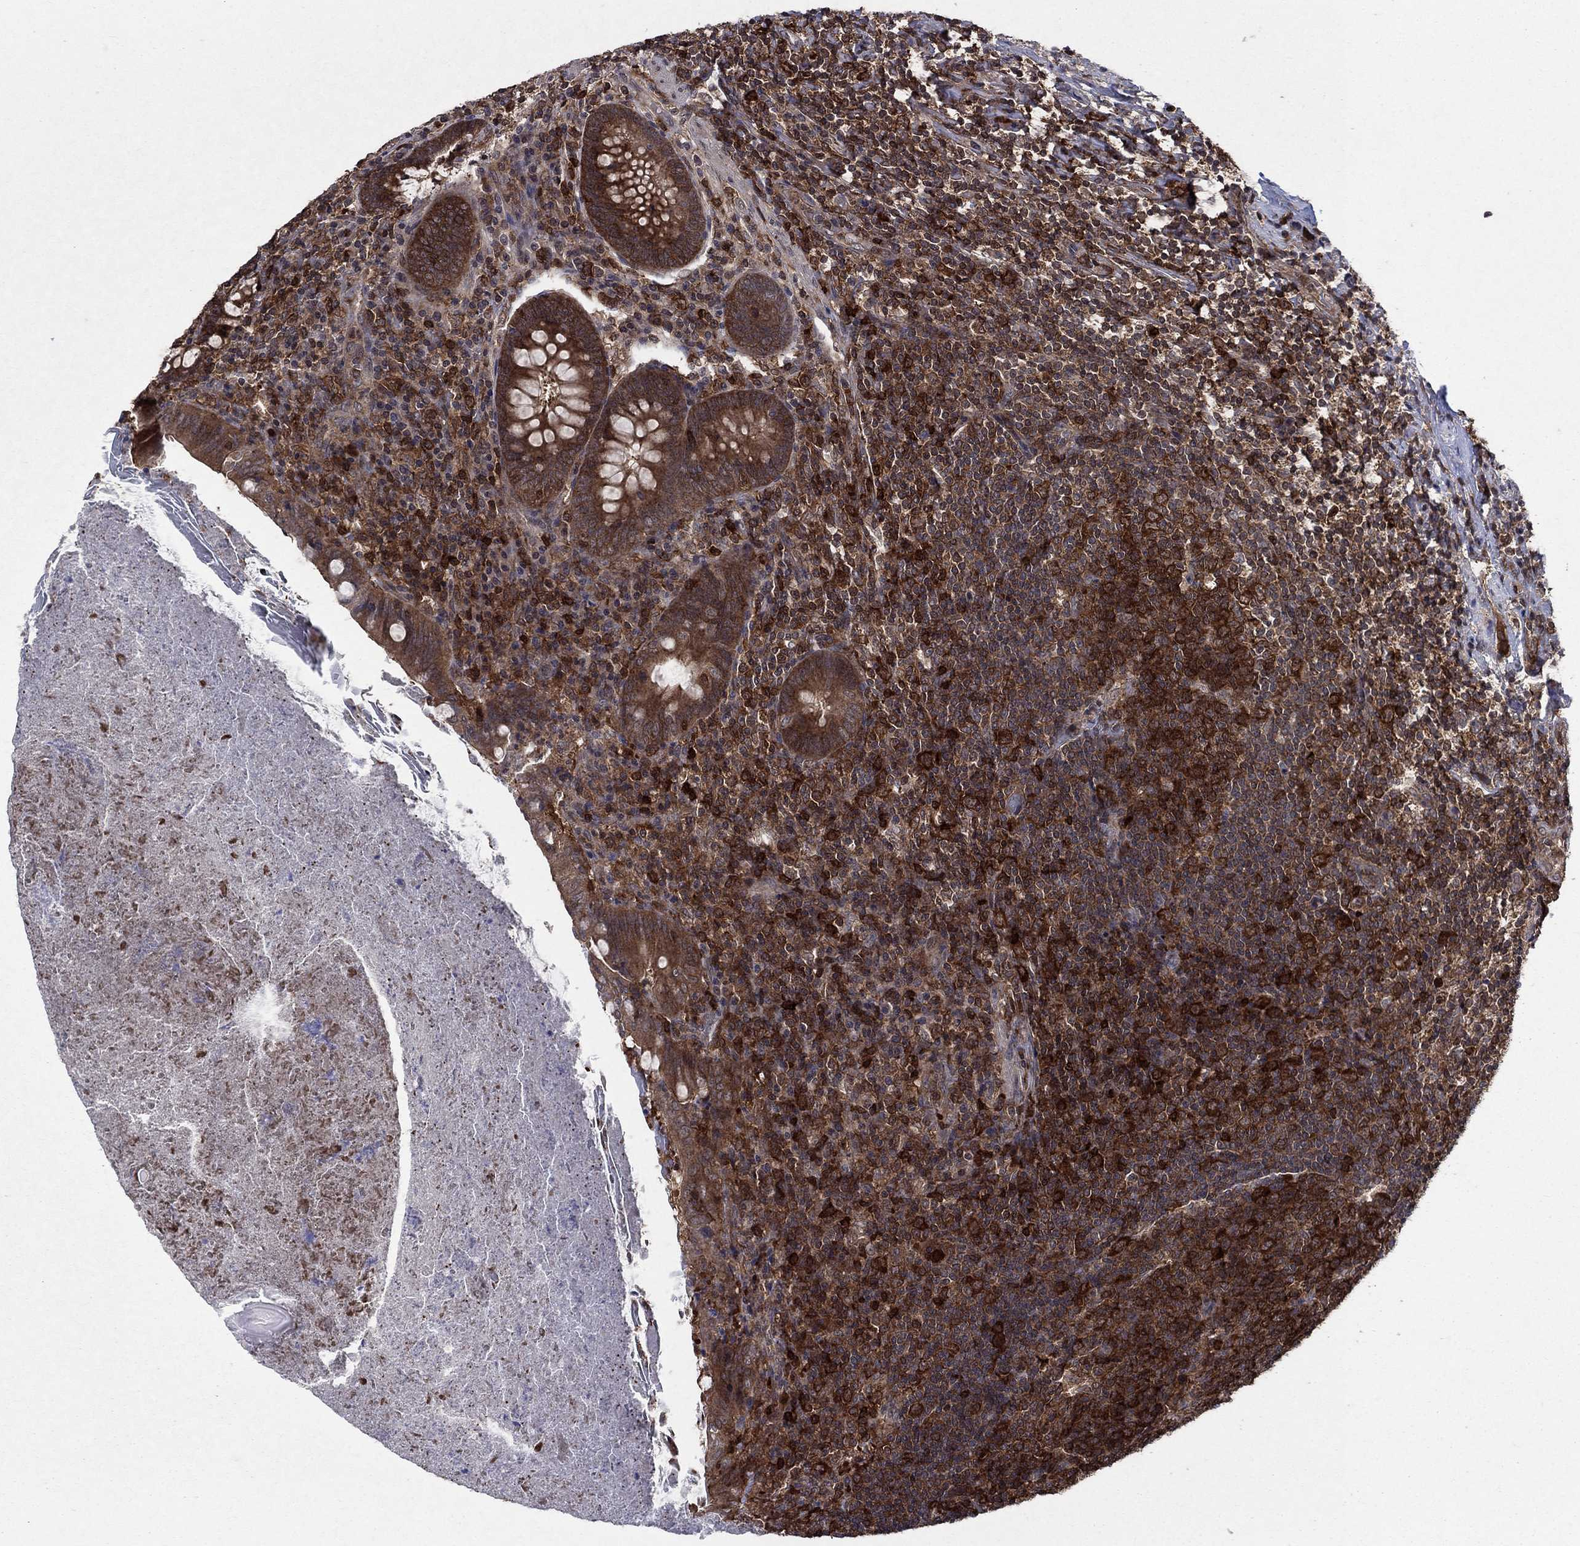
{"staining": {"intensity": "strong", "quantity": ">75%", "location": "cytoplasmic/membranous"}, "tissue": "appendix", "cell_type": "Glandular cells", "image_type": "normal", "snomed": [{"axis": "morphology", "description": "Normal tissue, NOS"}, {"axis": "topography", "description": "Appendix"}], "caption": "This histopathology image demonstrates IHC staining of normal human appendix, with high strong cytoplasmic/membranous positivity in about >75% of glandular cells.", "gene": "CACYBP", "patient": {"sex": "male", "age": 47}}